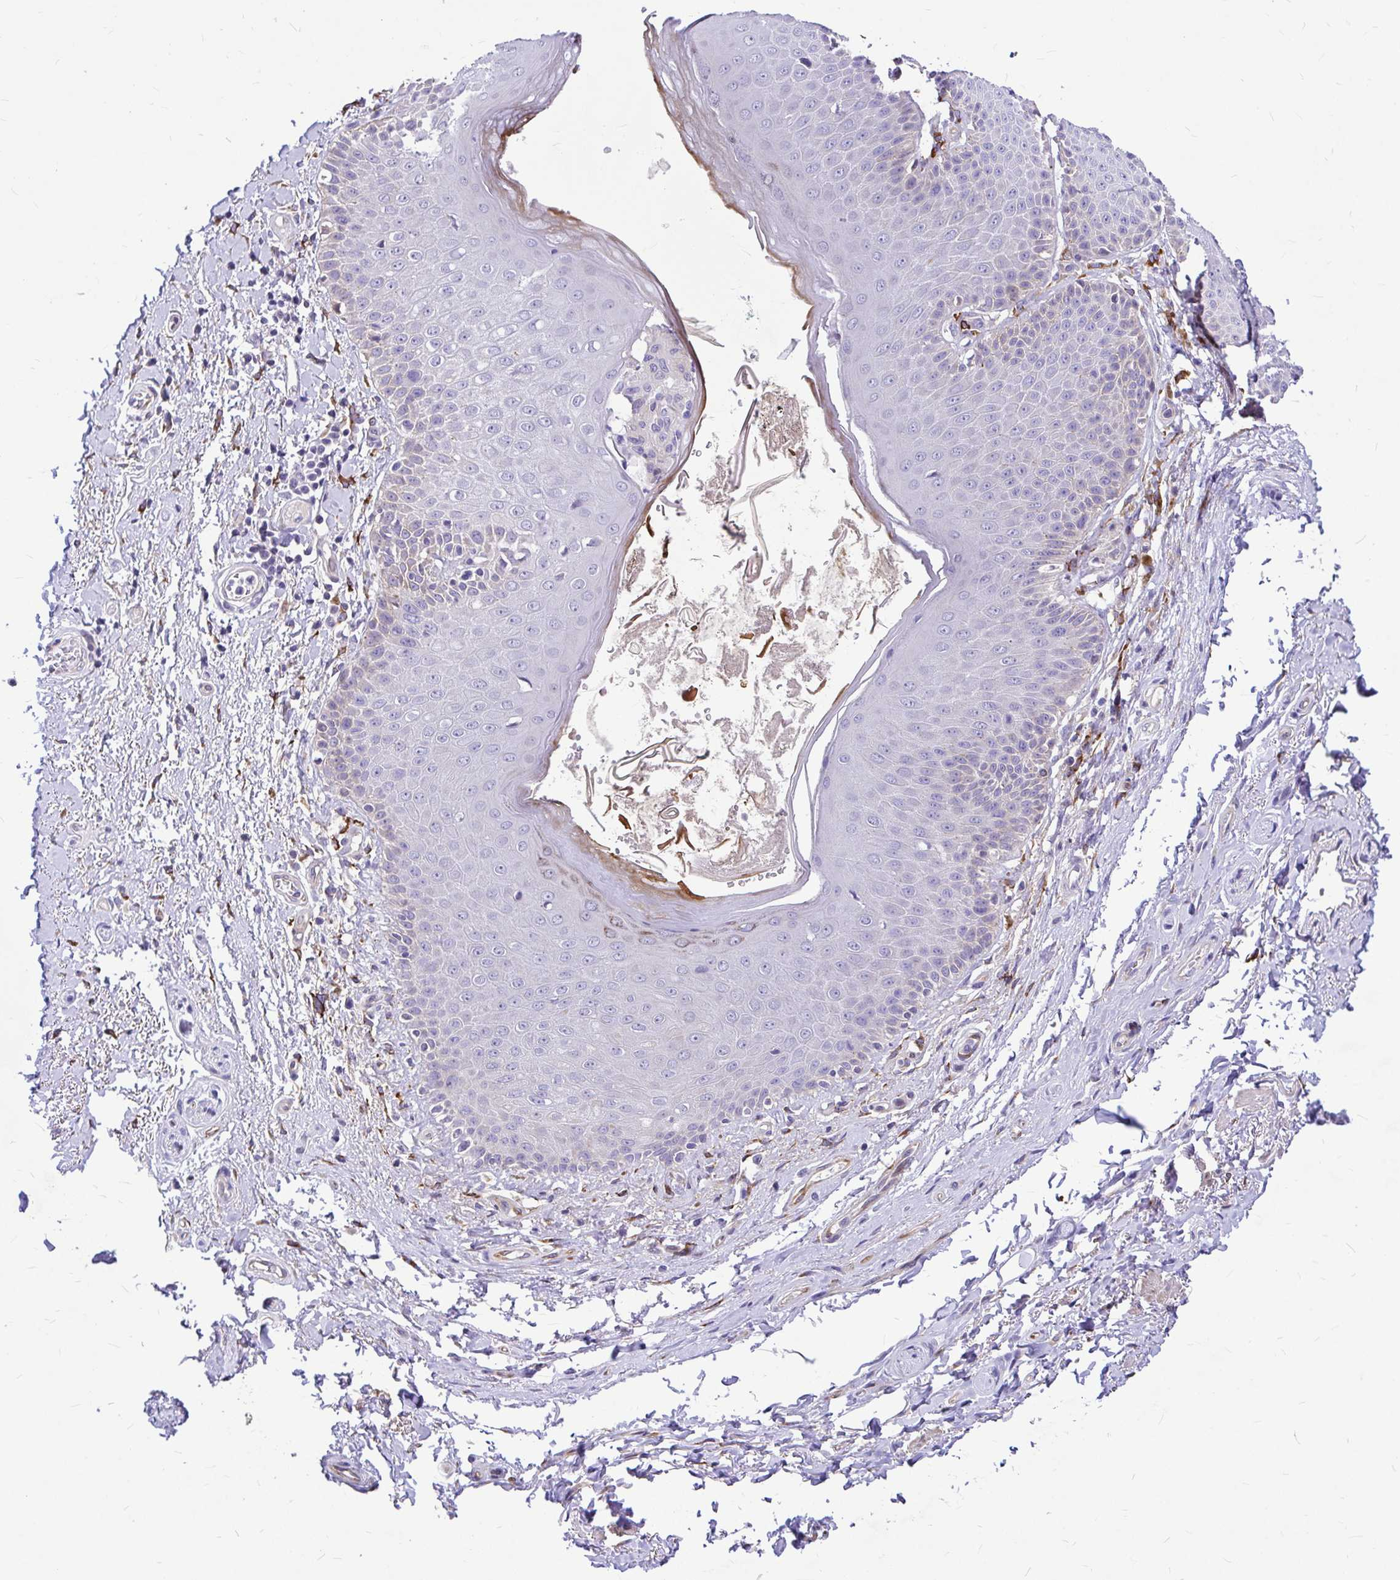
{"staining": {"intensity": "negative", "quantity": "none", "location": "none"}, "tissue": "adipose tissue", "cell_type": "Adipocytes", "image_type": "normal", "snomed": [{"axis": "morphology", "description": "Normal tissue, NOS"}, {"axis": "topography", "description": "Peripheral nerve tissue"}], "caption": "Immunohistochemistry (IHC) micrograph of normal adipose tissue stained for a protein (brown), which demonstrates no expression in adipocytes.", "gene": "GABBR2", "patient": {"sex": "male", "age": 51}}